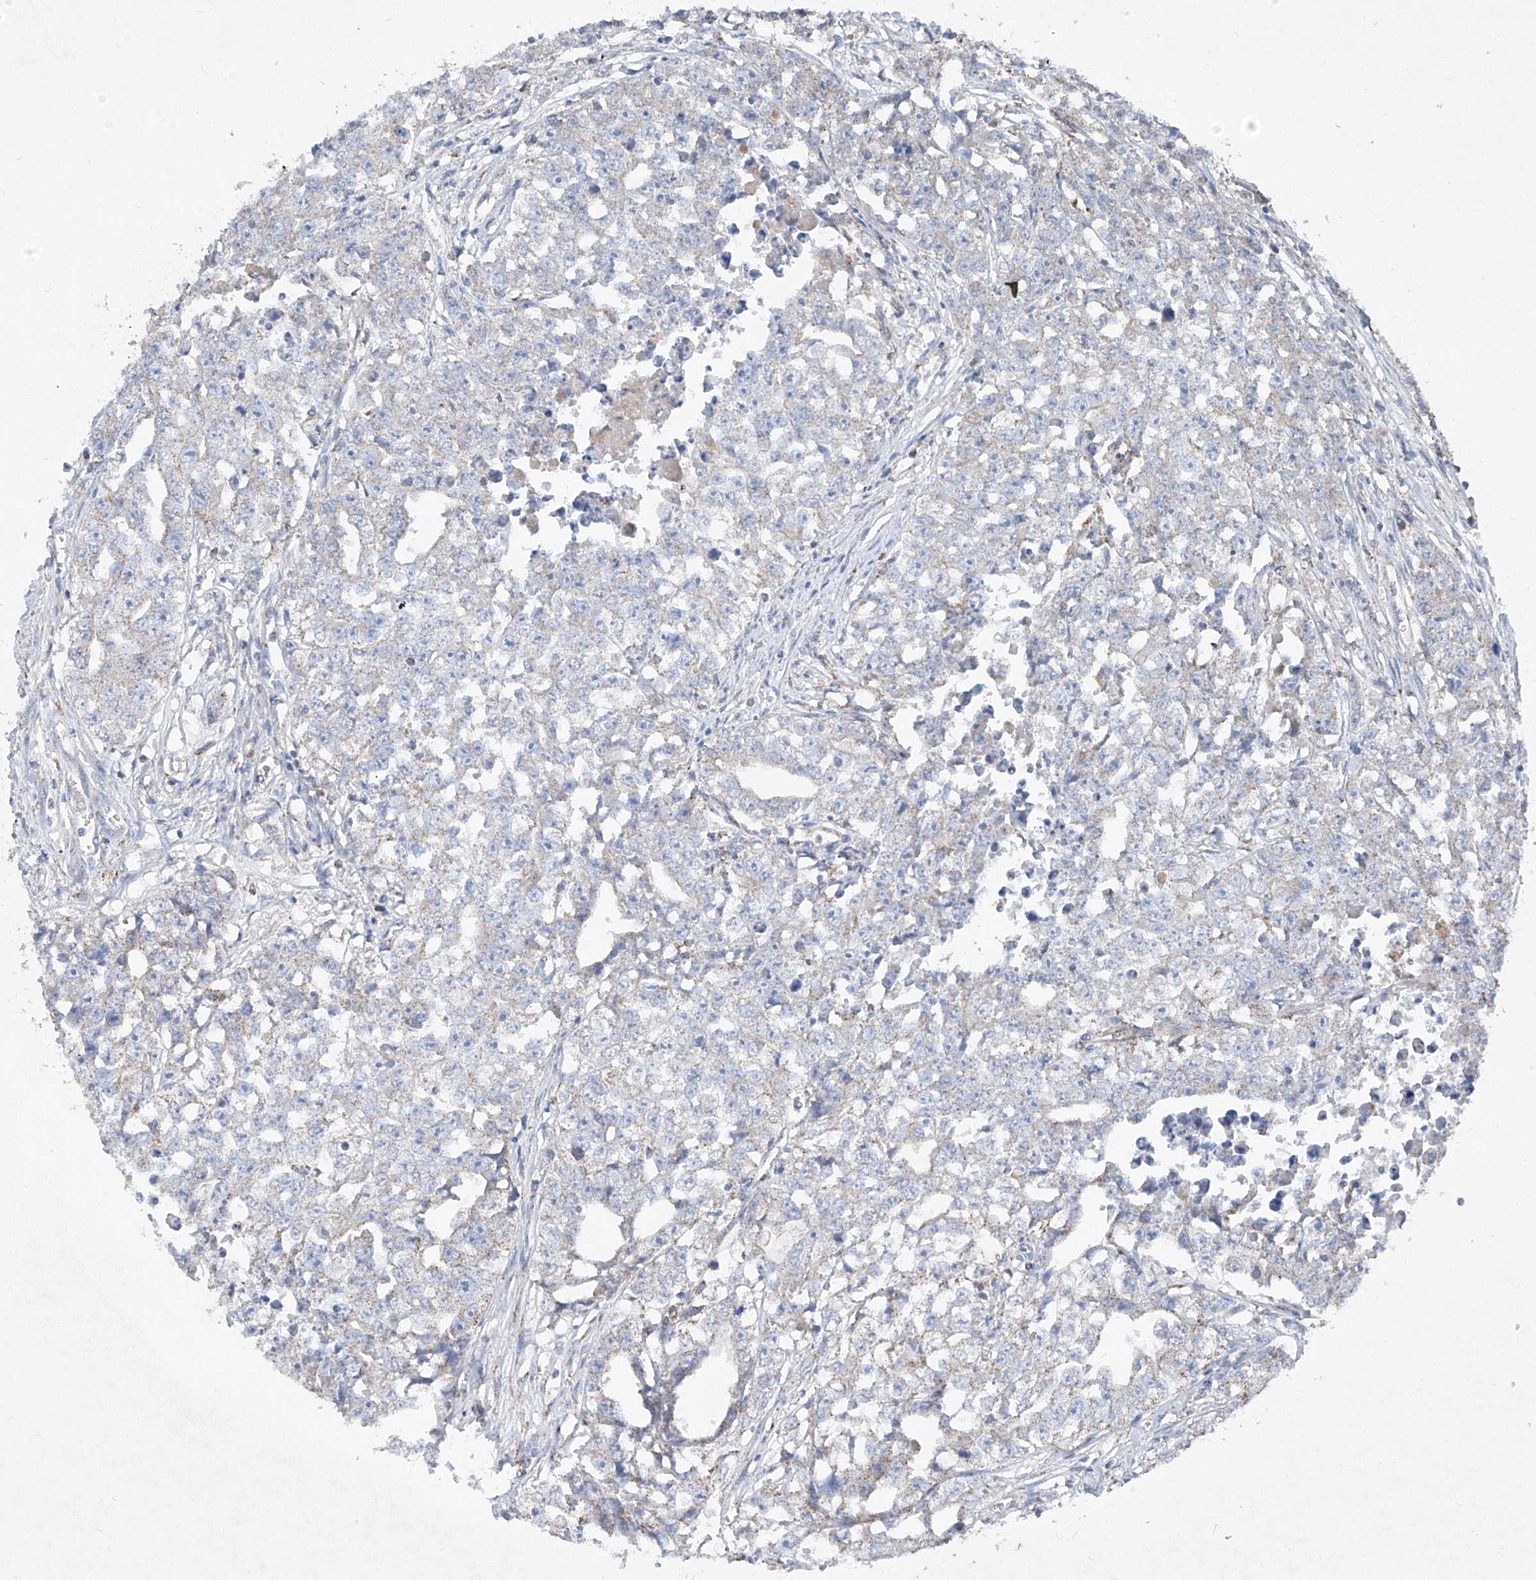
{"staining": {"intensity": "weak", "quantity": "<25%", "location": "cytoplasmic/membranous"}, "tissue": "testis cancer", "cell_type": "Tumor cells", "image_type": "cancer", "snomed": [{"axis": "morphology", "description": "Seminoma, NOS"}, {"axis": "morphology", "description": "Carcinoma, Embryonal, NOS"}, {"axis": "topography", "description": "Testis"}], "caption": "Immunohistochemical staining of embryonal carcinoma (testis) exhibits no significant staining in tumor cells.", "gene": "ABCD3", "patient": {"sex": "male", "age": 43}}